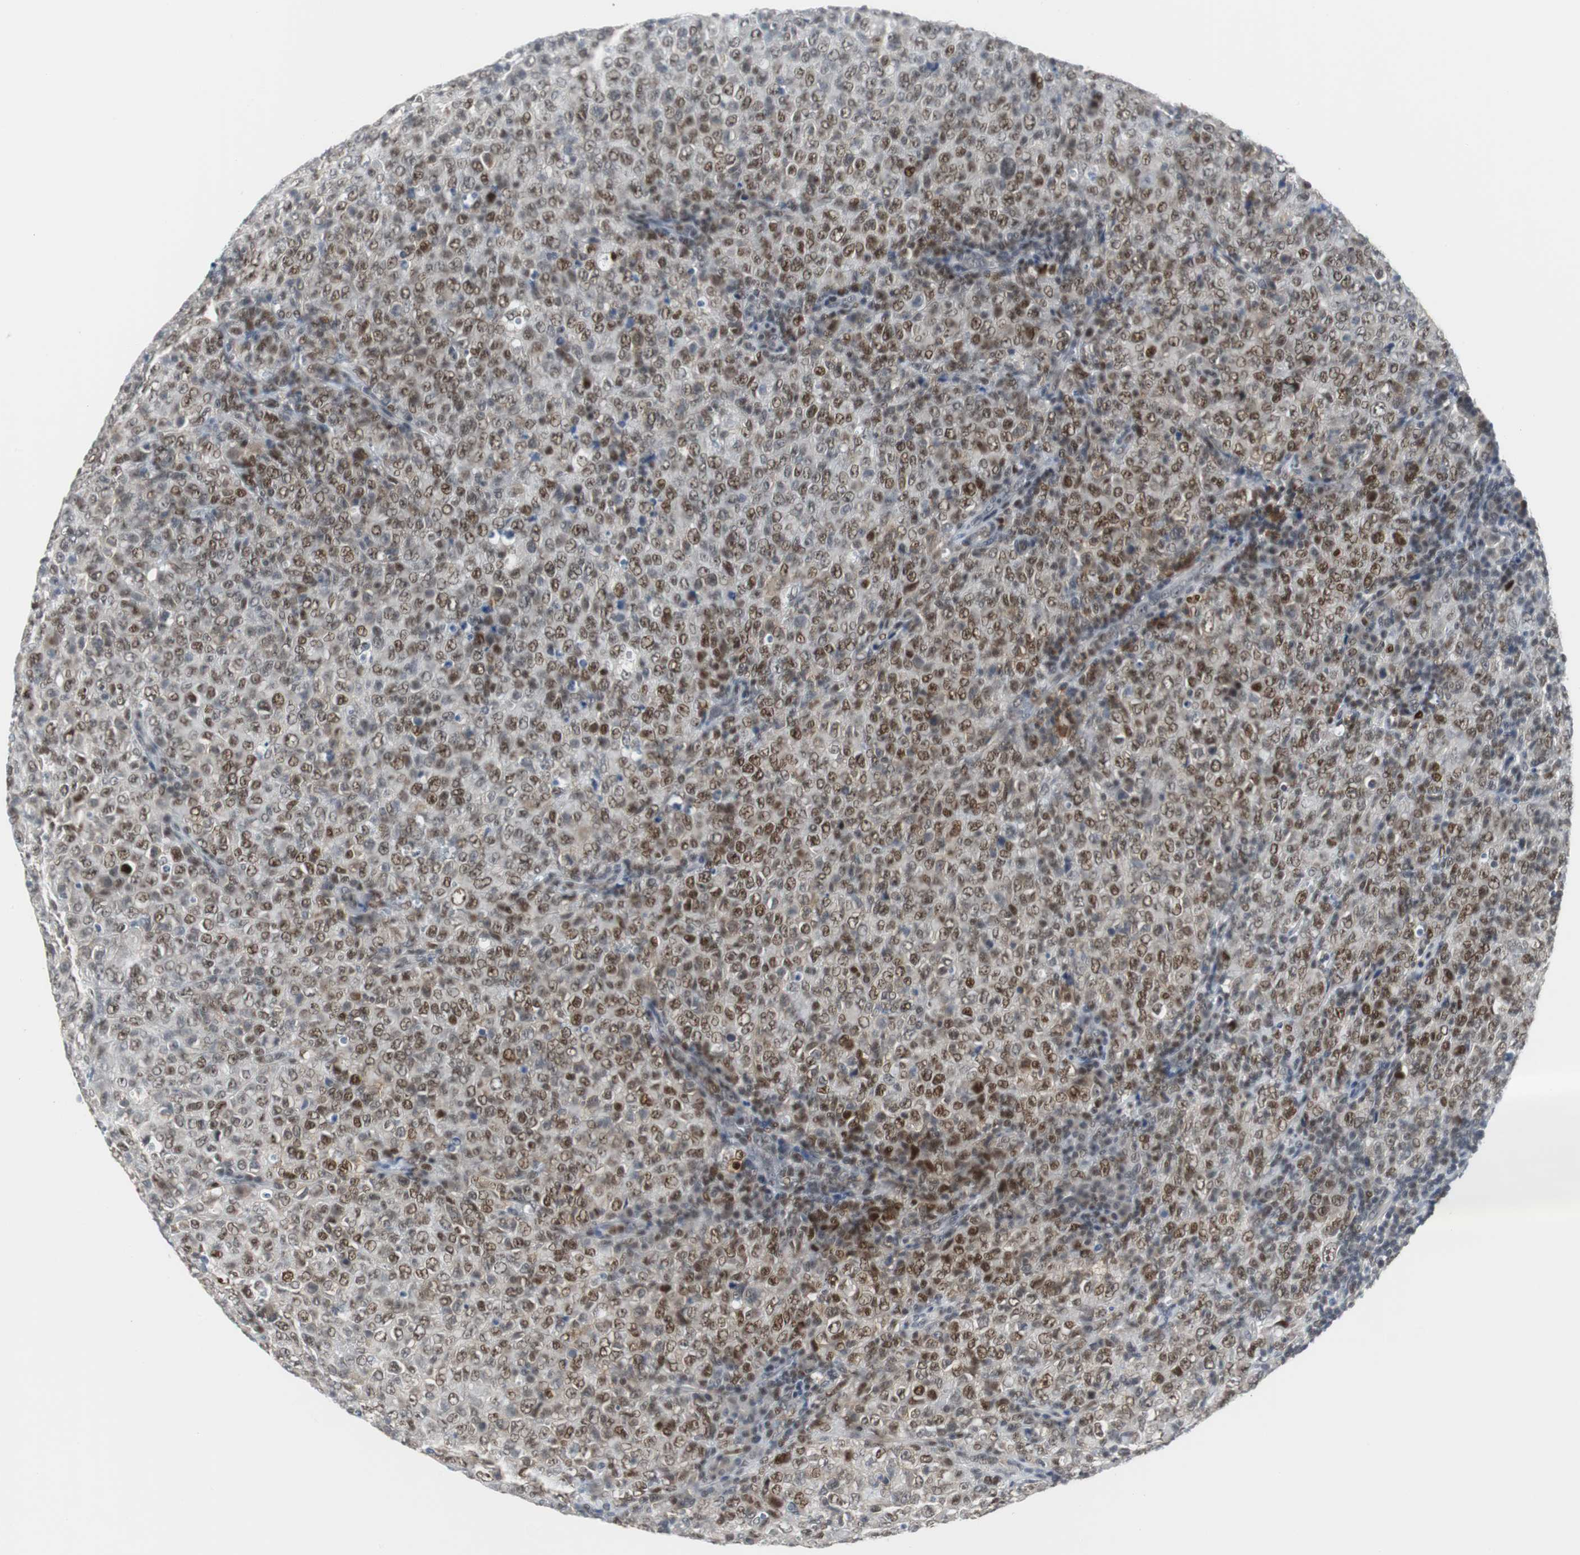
{"staining": {"intensity": "moderate", "quantity": ">75%", "location": "nuclear"}, "tissue": "lymphoma", "cell_type": "Tumor cells", "image_type": "cancer", "snomed": [{"axis": "morphology", "description": "Malignant lymphoma, non-Hodgkin's type, High grade"}, {"axis": "topography", "description": "Tonsil"}], "caption": "Lymphoma stained for a protein exhibits moderate nuclear positivity in tumor cells. Ihc stains the protein in brown and the nuclei are stained blue.", "gene": "SIRT1", "patient": {"sex": "female", "age": 36}}